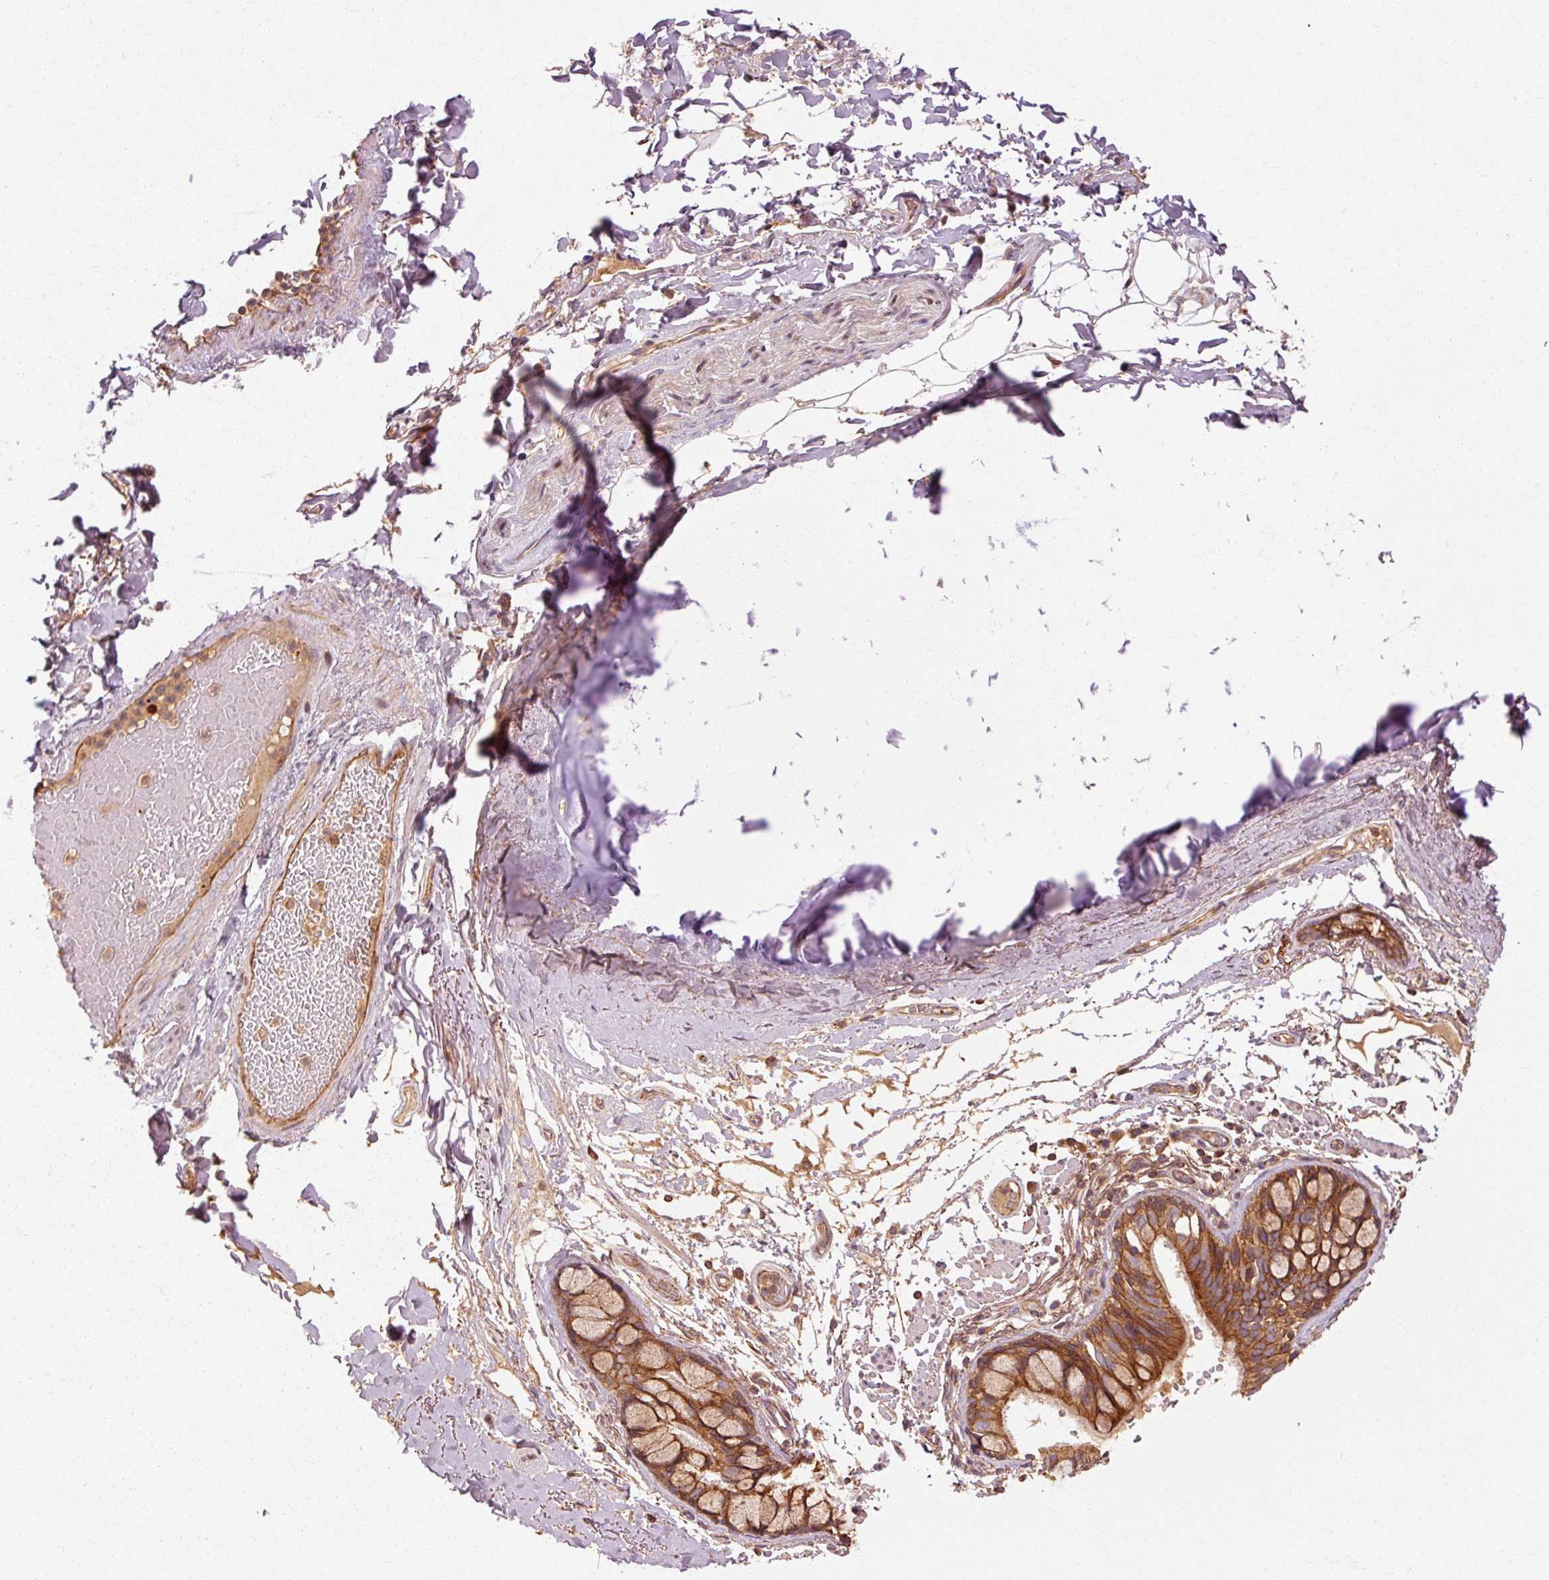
{"staining": {"intensity": "strong", "quantity": ">75%", "location": "cytoplasmic/membranous"}, "tissue": "bronchus", "cell_type": "Respiratory epithelial cells", "image_type": "normal", "snomed": [{"axis": "morphology", "description": "Normal tissue, NOS"}, {"axis": "topography", "description": "Bronchus"}], "caption": "DAB immunohistochemical staining of unremarkable human bronchus shows strong cytoplasmic/membranous protein staining in about >75% of respiratory epithelial cells. (IHC, brightfield microscopy, high magnification).", "gene": "CTNNA1", "patient": {"sex": "male", "age": 70}}